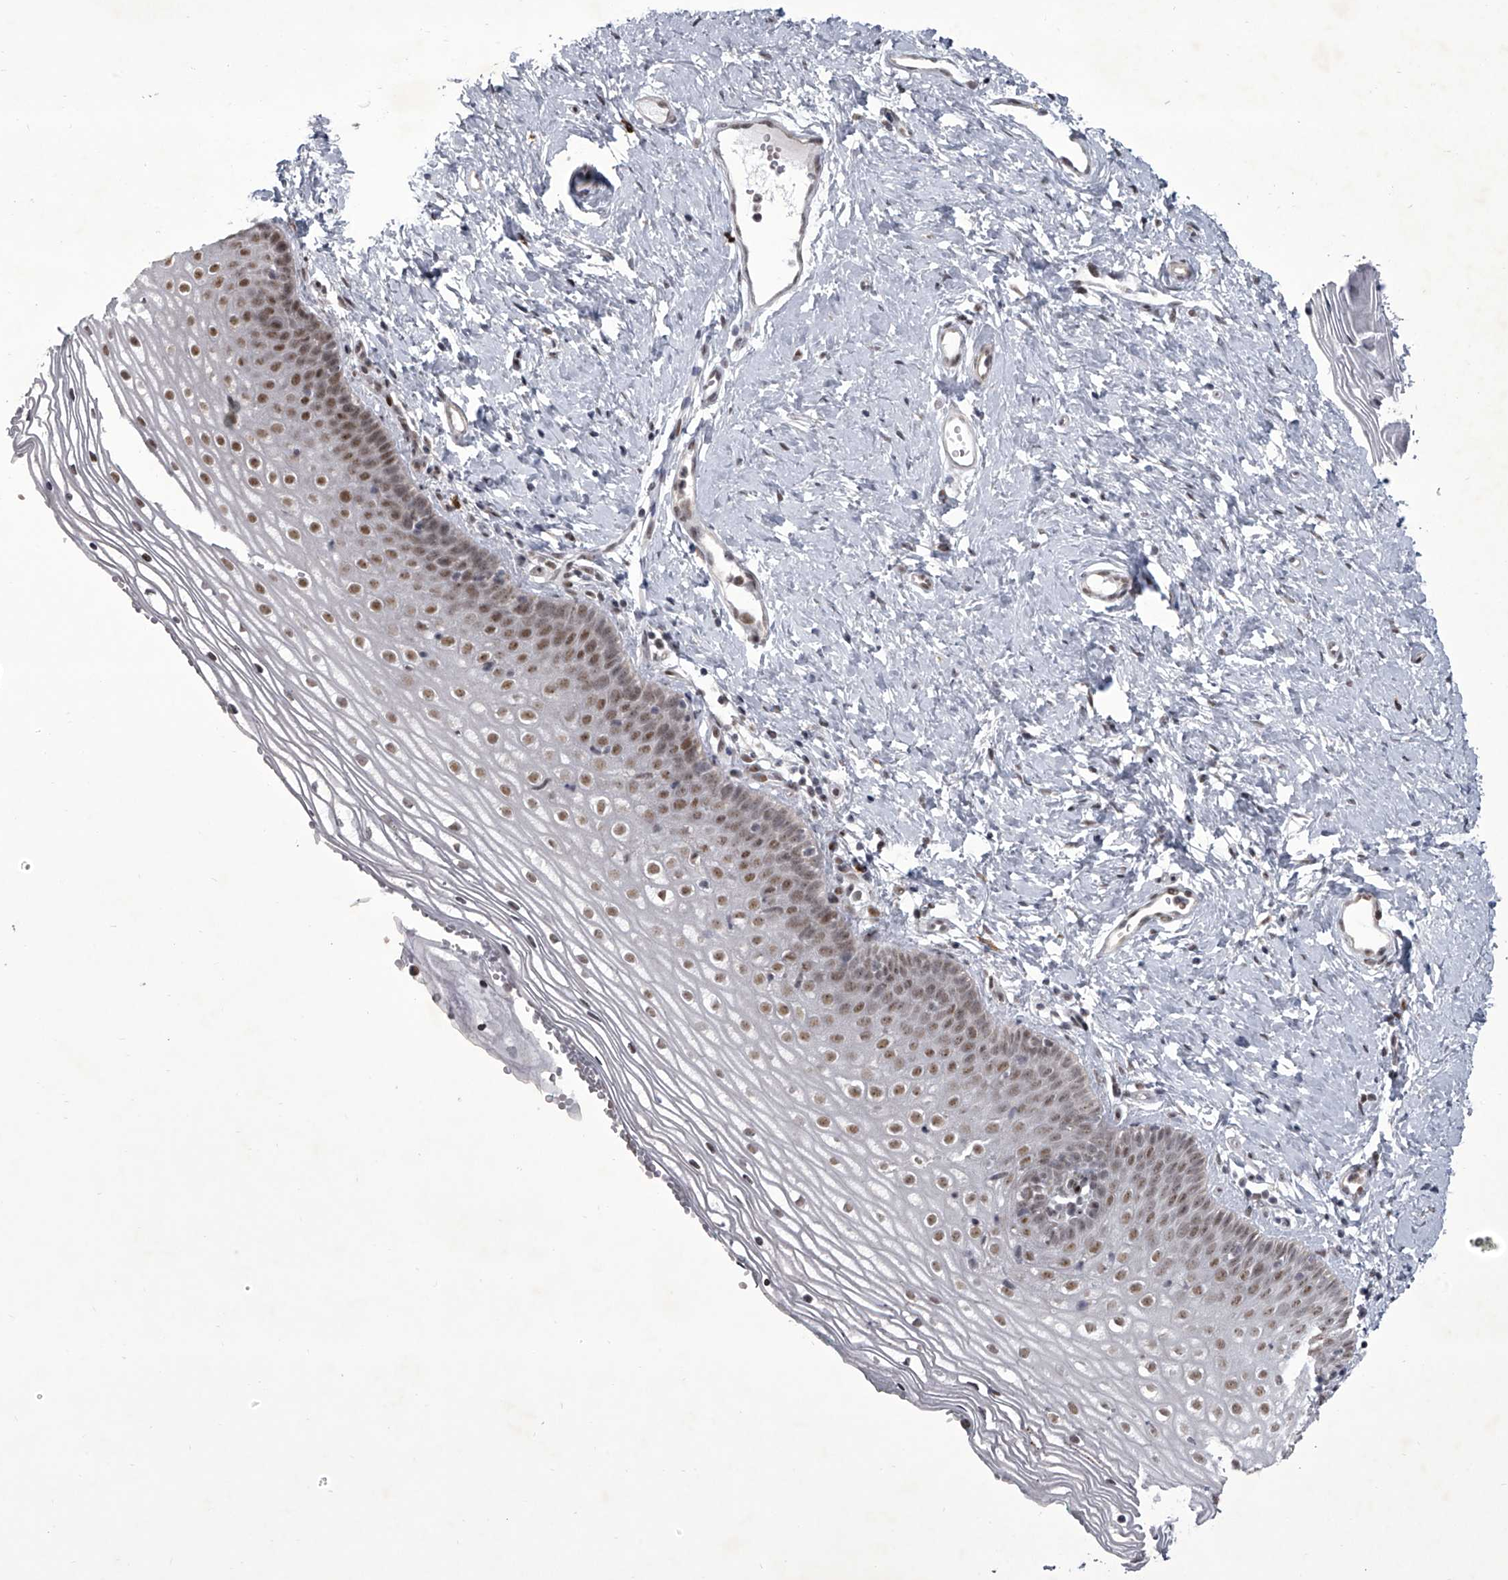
{"staining": {"intensity": "moderate", "quantity": ">75%", "location": "nuclear"}, "tissue": "vagina", "cell_type": "Squamous epithelial cells", "image_type": "normal", "snomed": [{"axis": "morphology", "description": "Normal tissue, NOS"}, {"axis": "topography", "description": "Vagina"}], "caption": "Immunohistochemical staining of benign vagina exhibits >75% levels of moderate nuclear protein expression in about >75% of squamous epithelial cells. (Brightfield microscopy of DAB IHC at high magnification).", "gene": "MLLT1", "patient": {"sex": "female", "age": 32}}